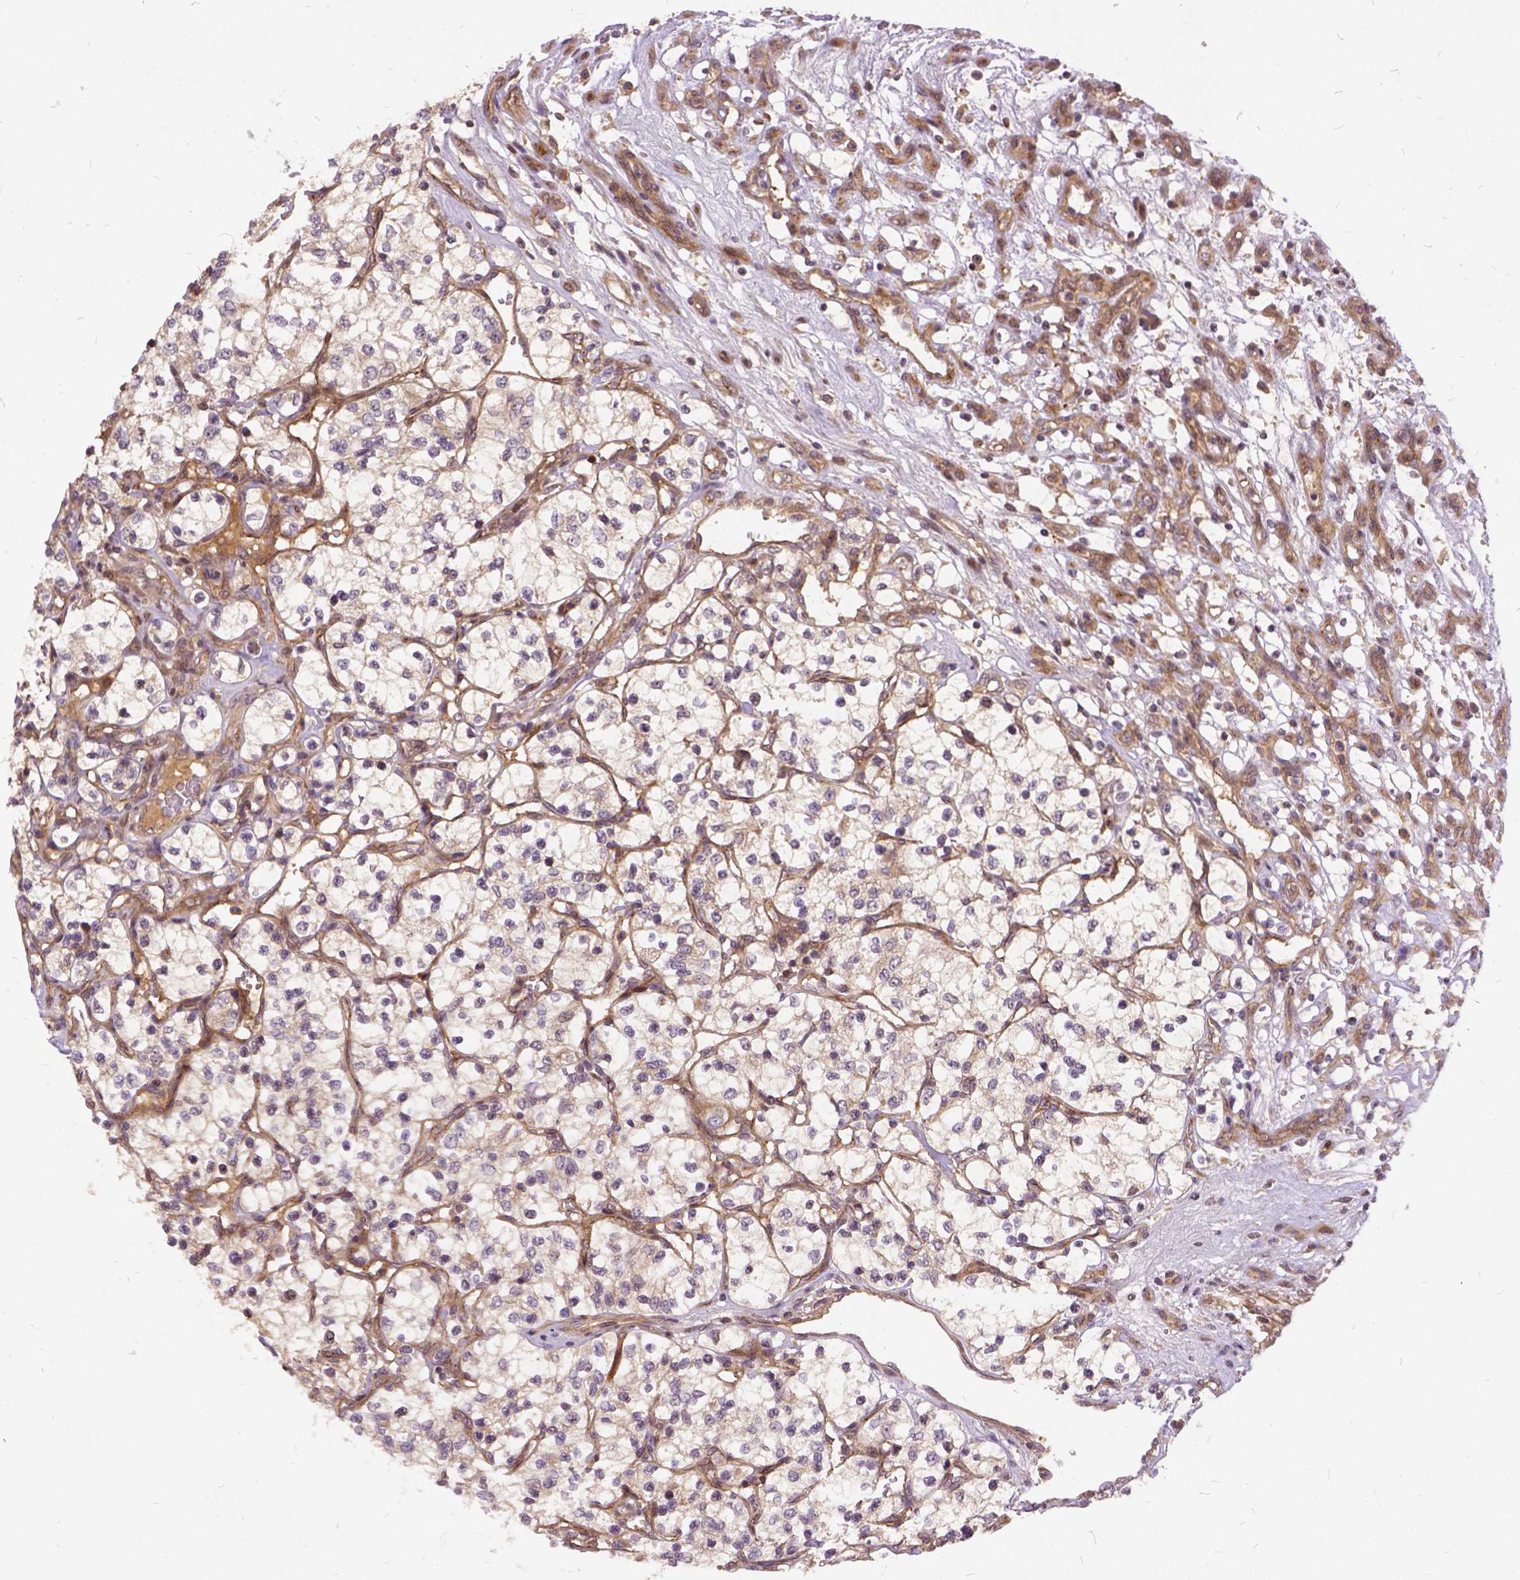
{"staining": {"intensity": "weak", "quantity": ">75%", "location": "cytoplasmic/membranous"}, "tissue": "renal cancer", "cell_type": "Tumor cells", "image_type": "cancer", "snomed": [{"axis": "morphology", "description": "Adenocarcinoma, NOS"}, {"axis": "topography", "description": "Kidney"}], "caption": "Renal adenocarcinoma was stained to show a protein in brown. There is low levels of weak cytoplasmic/membranous positivity in about >75% of tumor cells.", "gene": "ILRUN", "patient": {"sex": "female", "age": 69}}